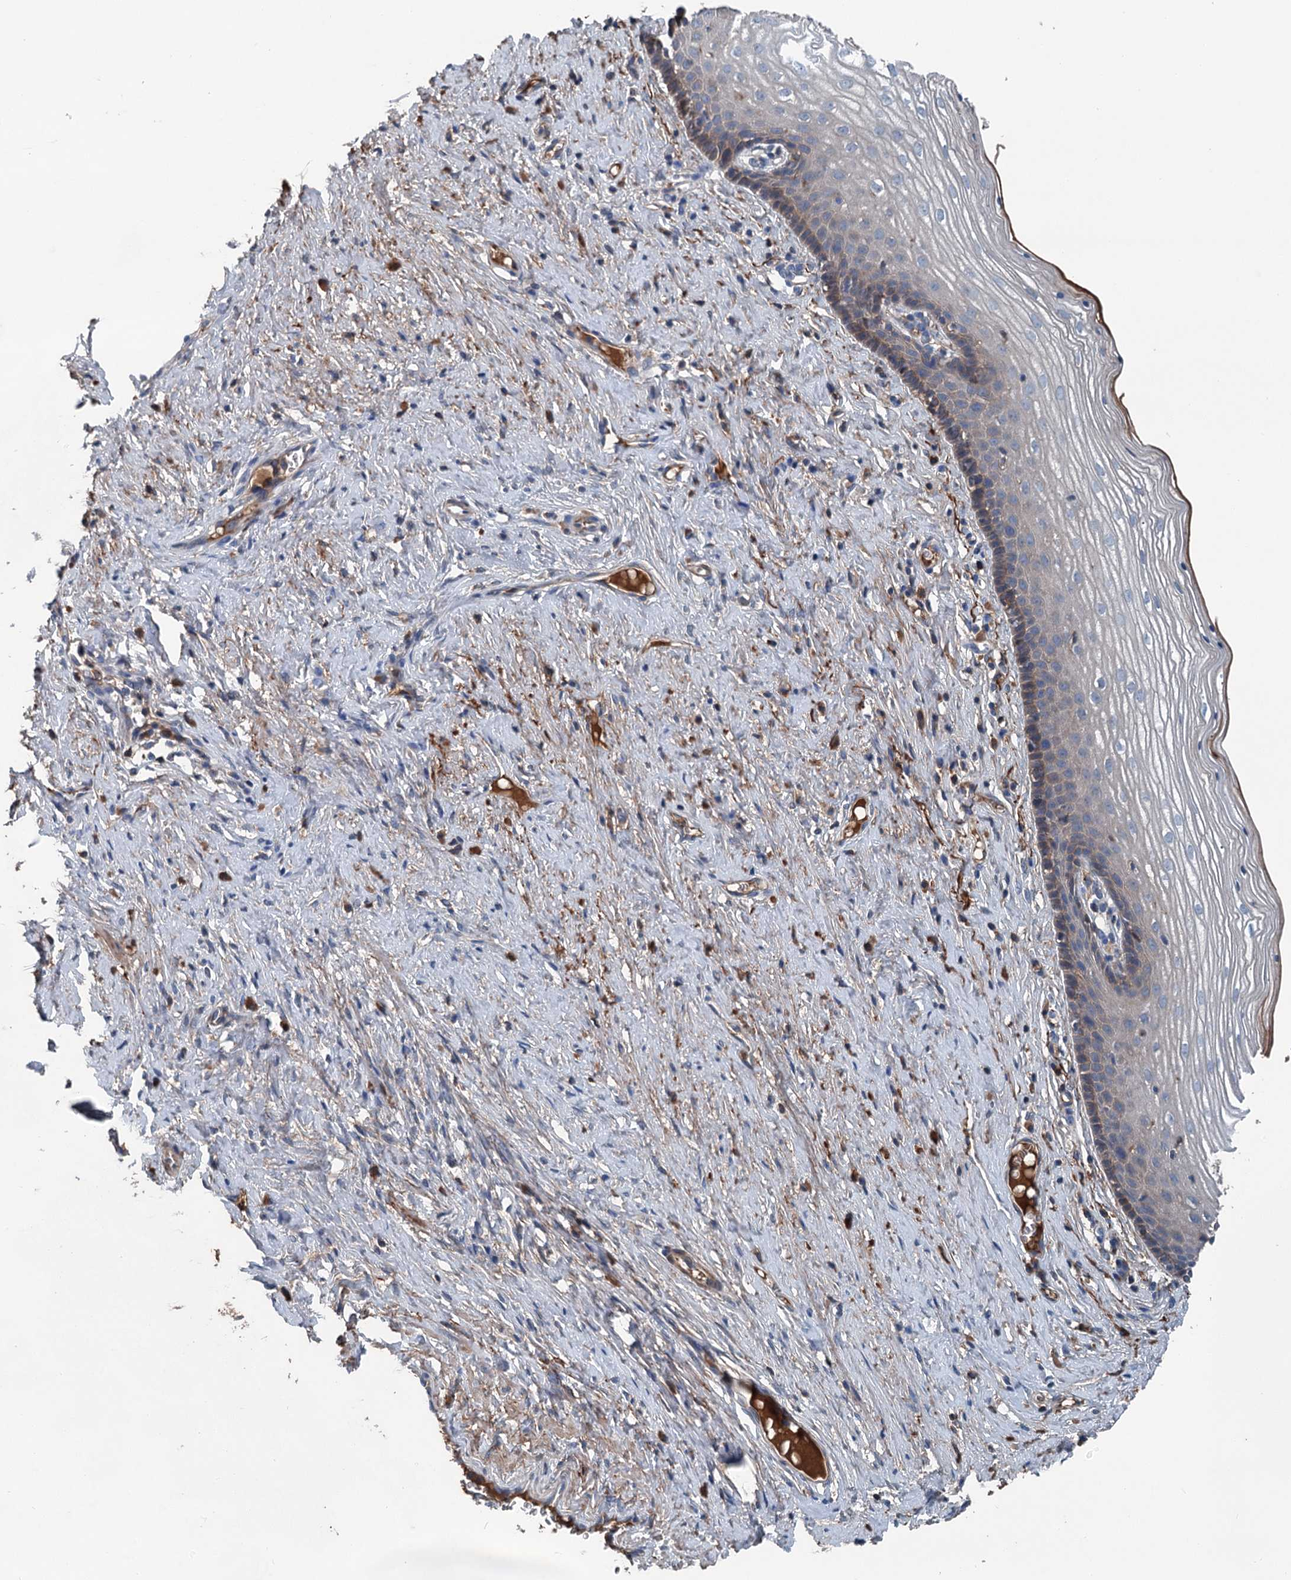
{"staining": {"intensity": "negative", "quantity": "none", "location": "none"}, "tissue": "cervix", "cell_type": "Glandular cells", "image_type": "normal", "snomed": [{"axis": "morphology", "description": "Normal tissue, NOS"}, {"axis": "topography", "description": "Cervix"}], "caption": "IHC of normal cervix exhibits no staining in glandular cells.", "gene": "PDSS1", "patient": {"sex": "female", "age": 42}}